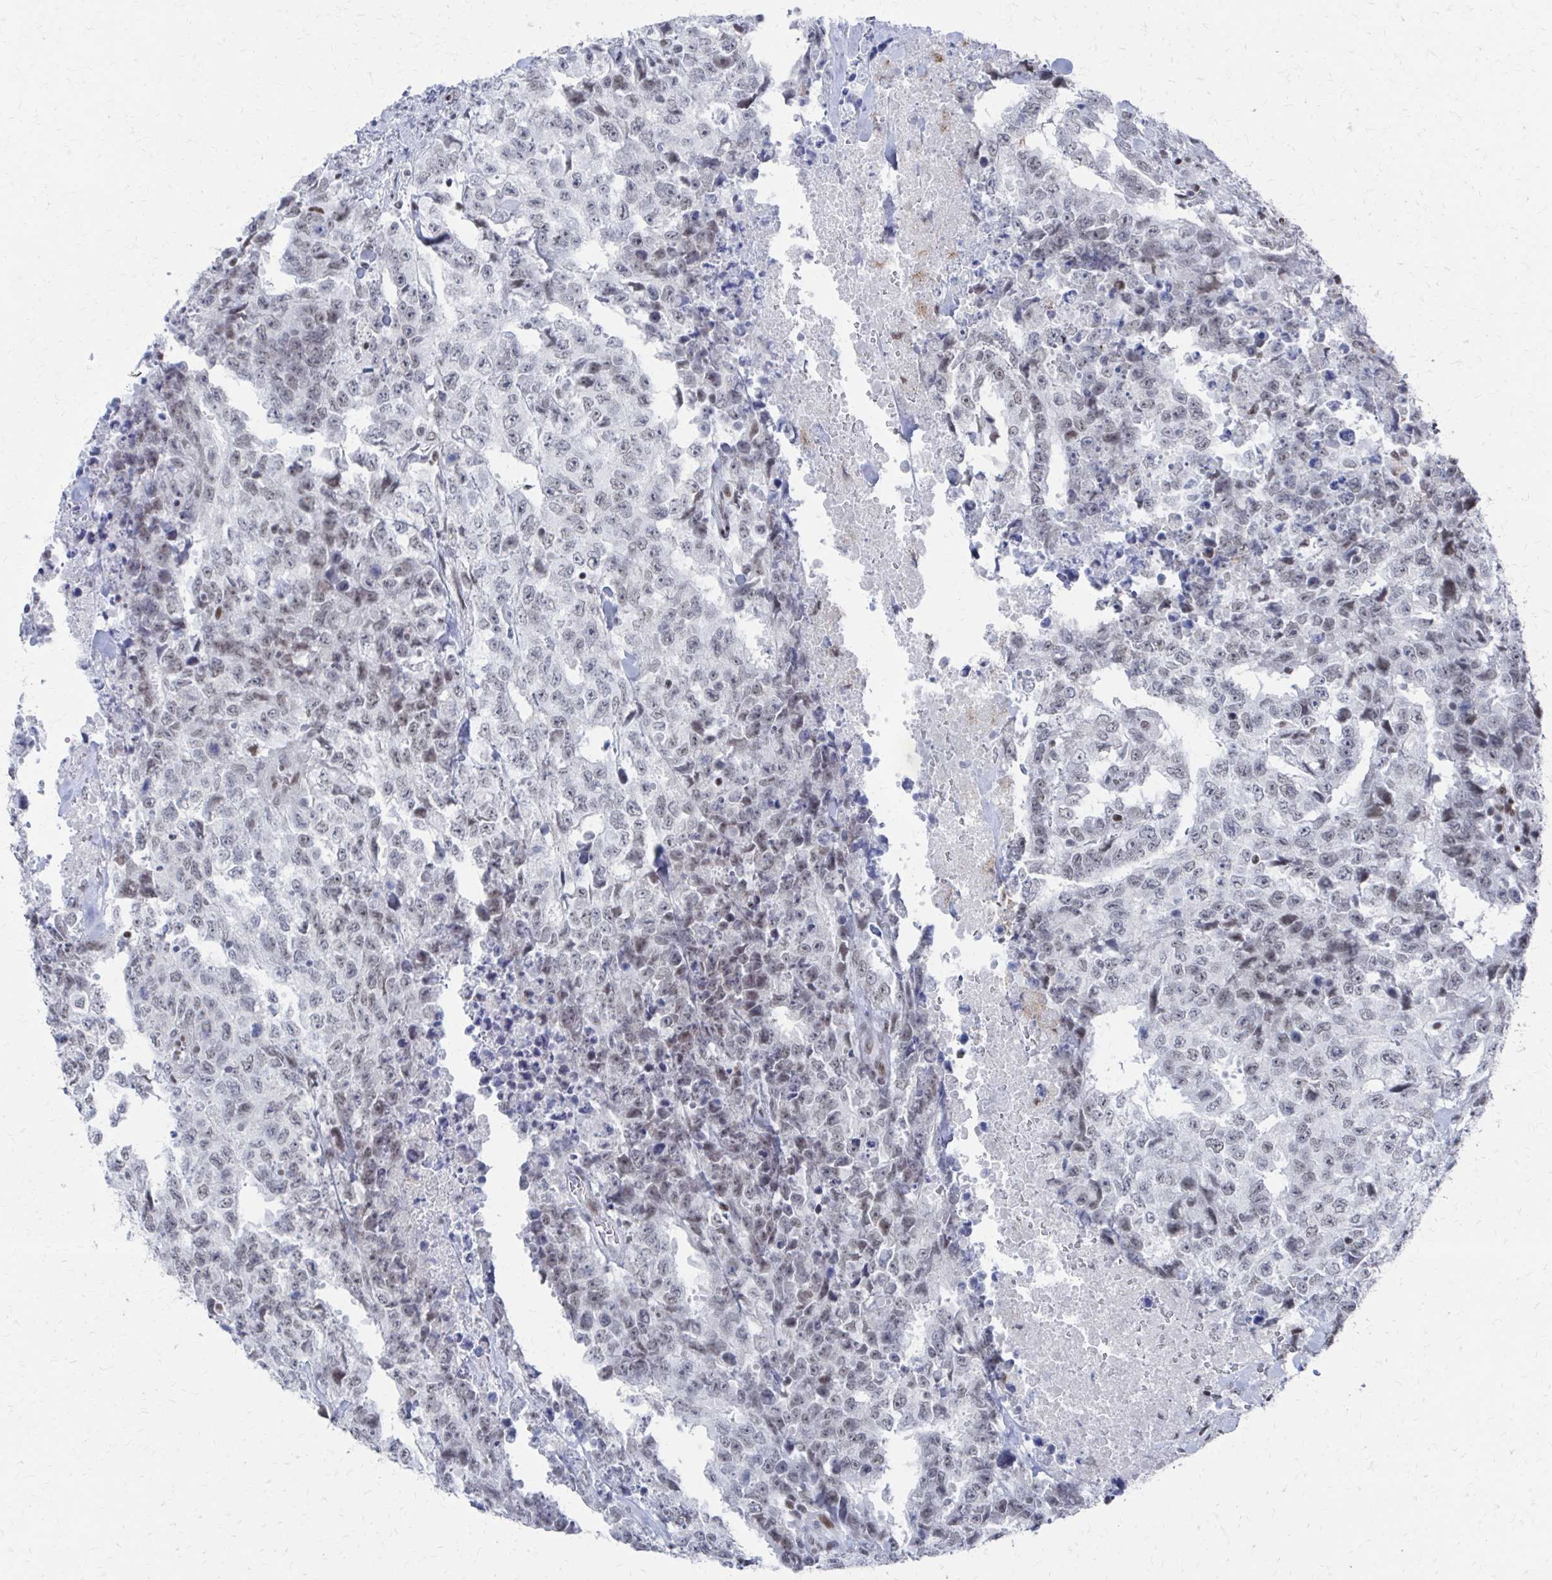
{"staining": {"intensity": "weak", "quantity": ">75%", "location": "nuclear"}, "tissue": "testis cancer", "cell_type": "Tumor cells", "image_type": "cancer", "snomed": [{"axis": "morphology", "description": "Carcinoma, Embryonal, NOS"}, {"axis": "topography", "description": "Testis"}], "caption": "This is an image of IHC staining of embryonal carcinoma (testis), which shows weak staining in the nuclear of tumor cells.", "gene": "CDIN1", "patient": {"sex": "male", "age": 24}}